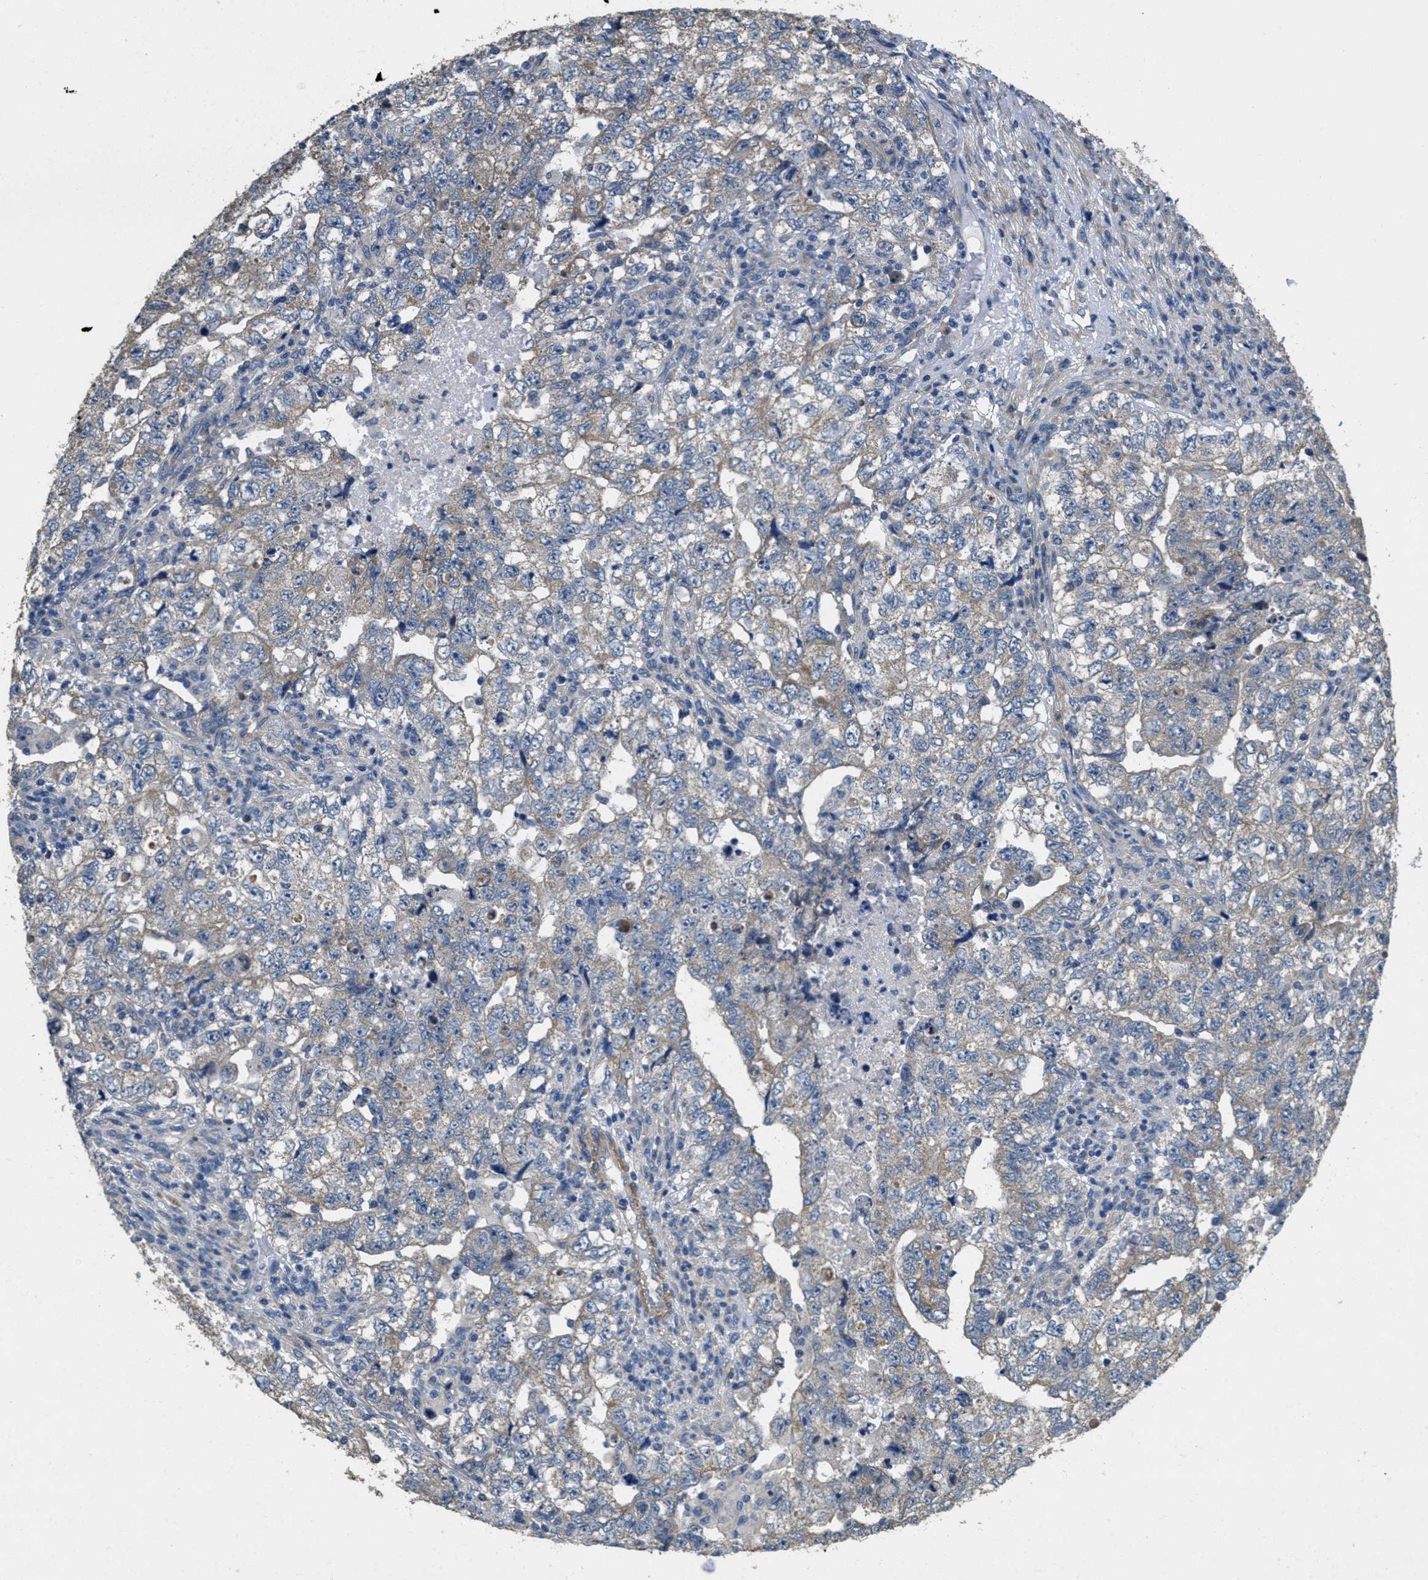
{"staining": {"intensity": "weak", "quantity": ">75%", "location": "cytoplasmic/membranous"}, "tissue": "testis cancer", "cell_type": "Tumor cells", "image_type": "cancer", "snomed": [{"axis": "morphology", "description": "Carcinoma, Embryonal, NOS"}, {"axis": "topography", "description": "Testis"}], "caption": "An immunohistochemistry micrograph of tumor tissue is shown. Protein staining in brown labels weak cytoplasmic/membranous positivity in embryonal carcinoma (testis) within tumor cells.", "gene": "TOMM70", "patient": {"sex": "male", "age": 36}}